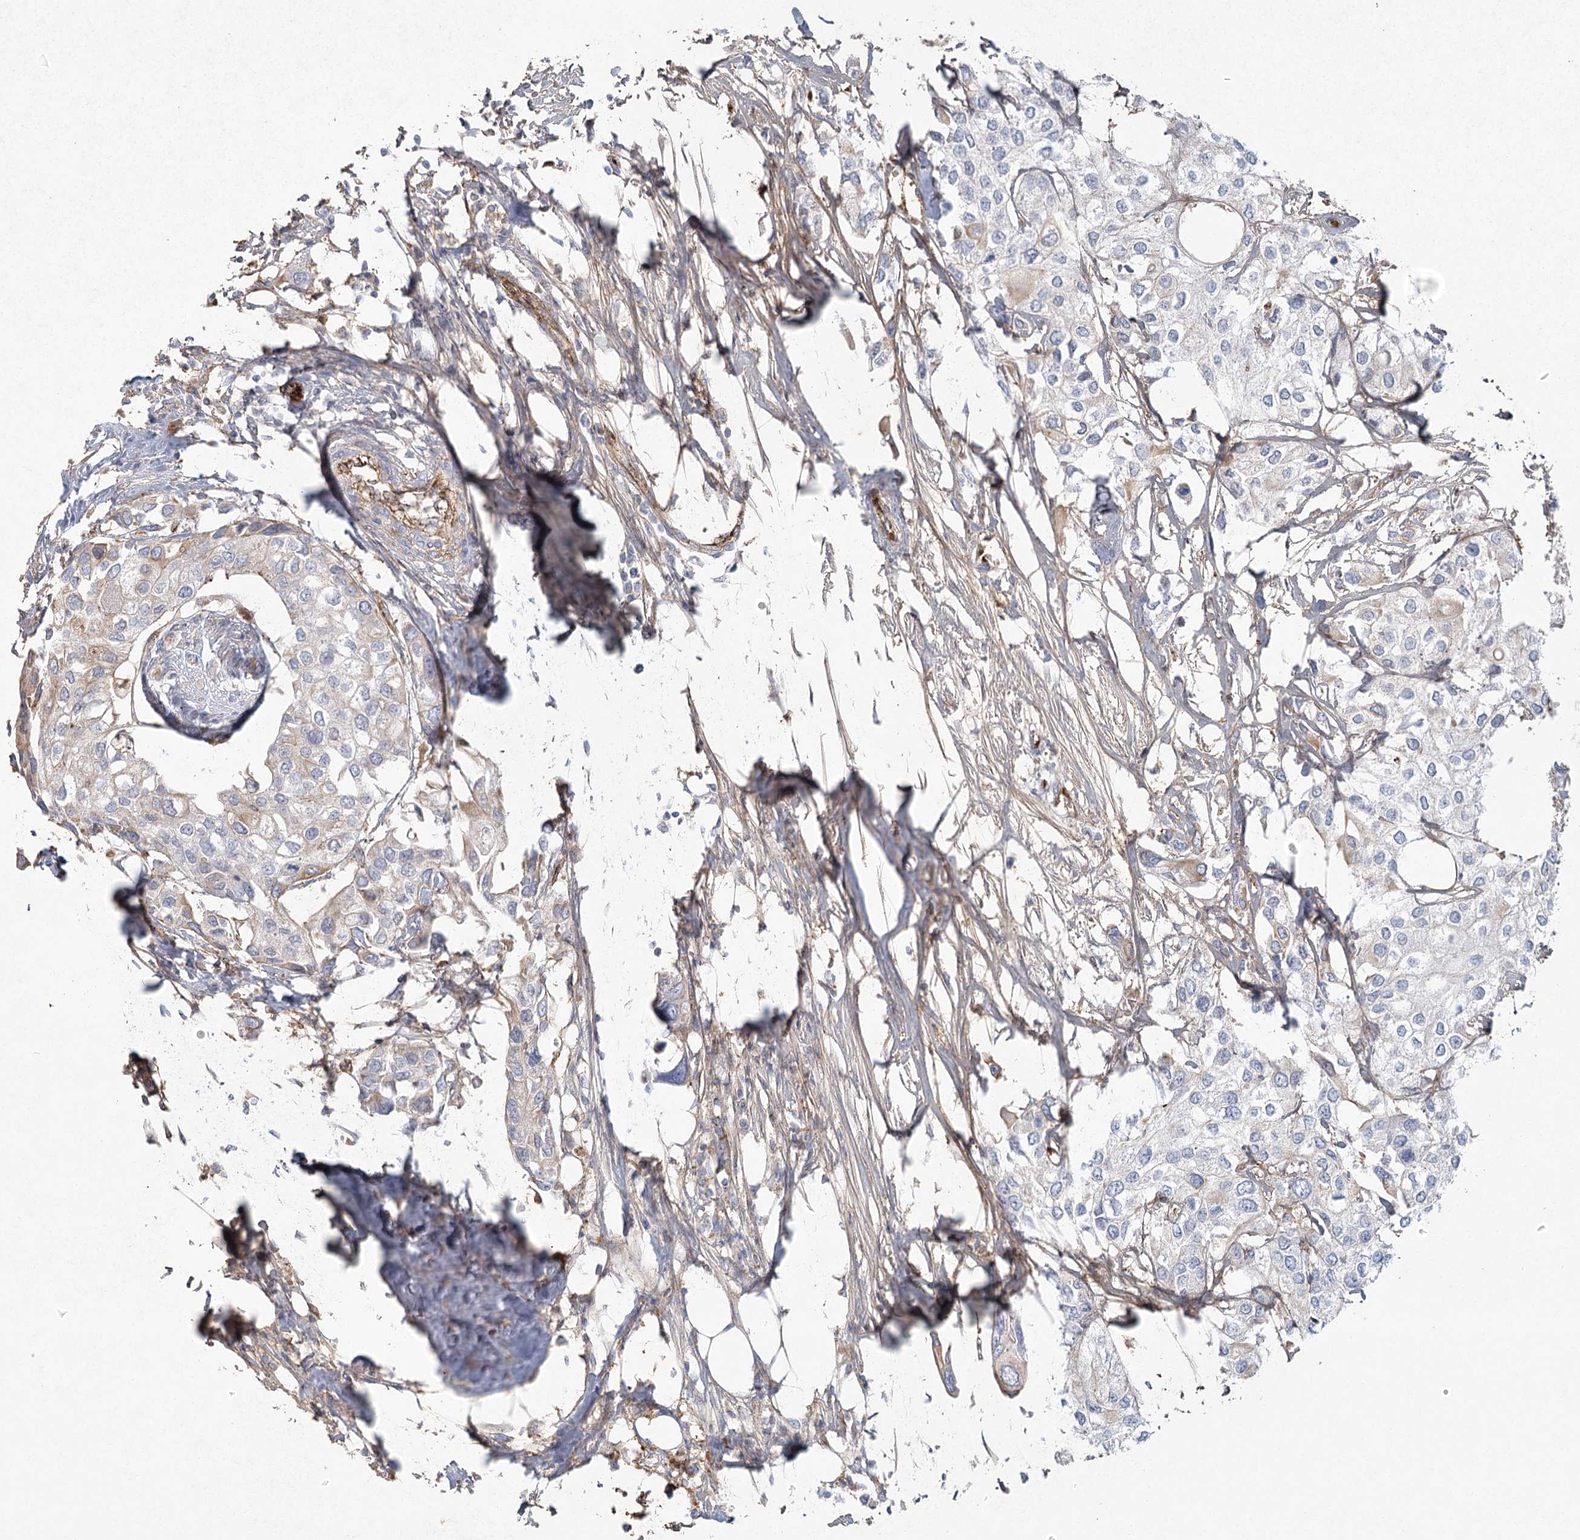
{"staining": {"intensity": "weak", "quantity": "<25%", "location": "cytoplasmic/membranous"}, "tissue": "urothelial cancer", "cell_type": "Tumor cells", "image_type": "cancer", "snomed": [{"axis": "morphology", "description": "Urothelial carcinoma, High grade"}, {"axis": "topography", "description": "Urinary bladder"}], "caption": "Urothelial carcinoma (high-grade) was stained to show a protein in brown. There is no significant positivity in tumor cells.", "gene": "KBTBD4", "patient": {"sex": "male", "age": 64}}